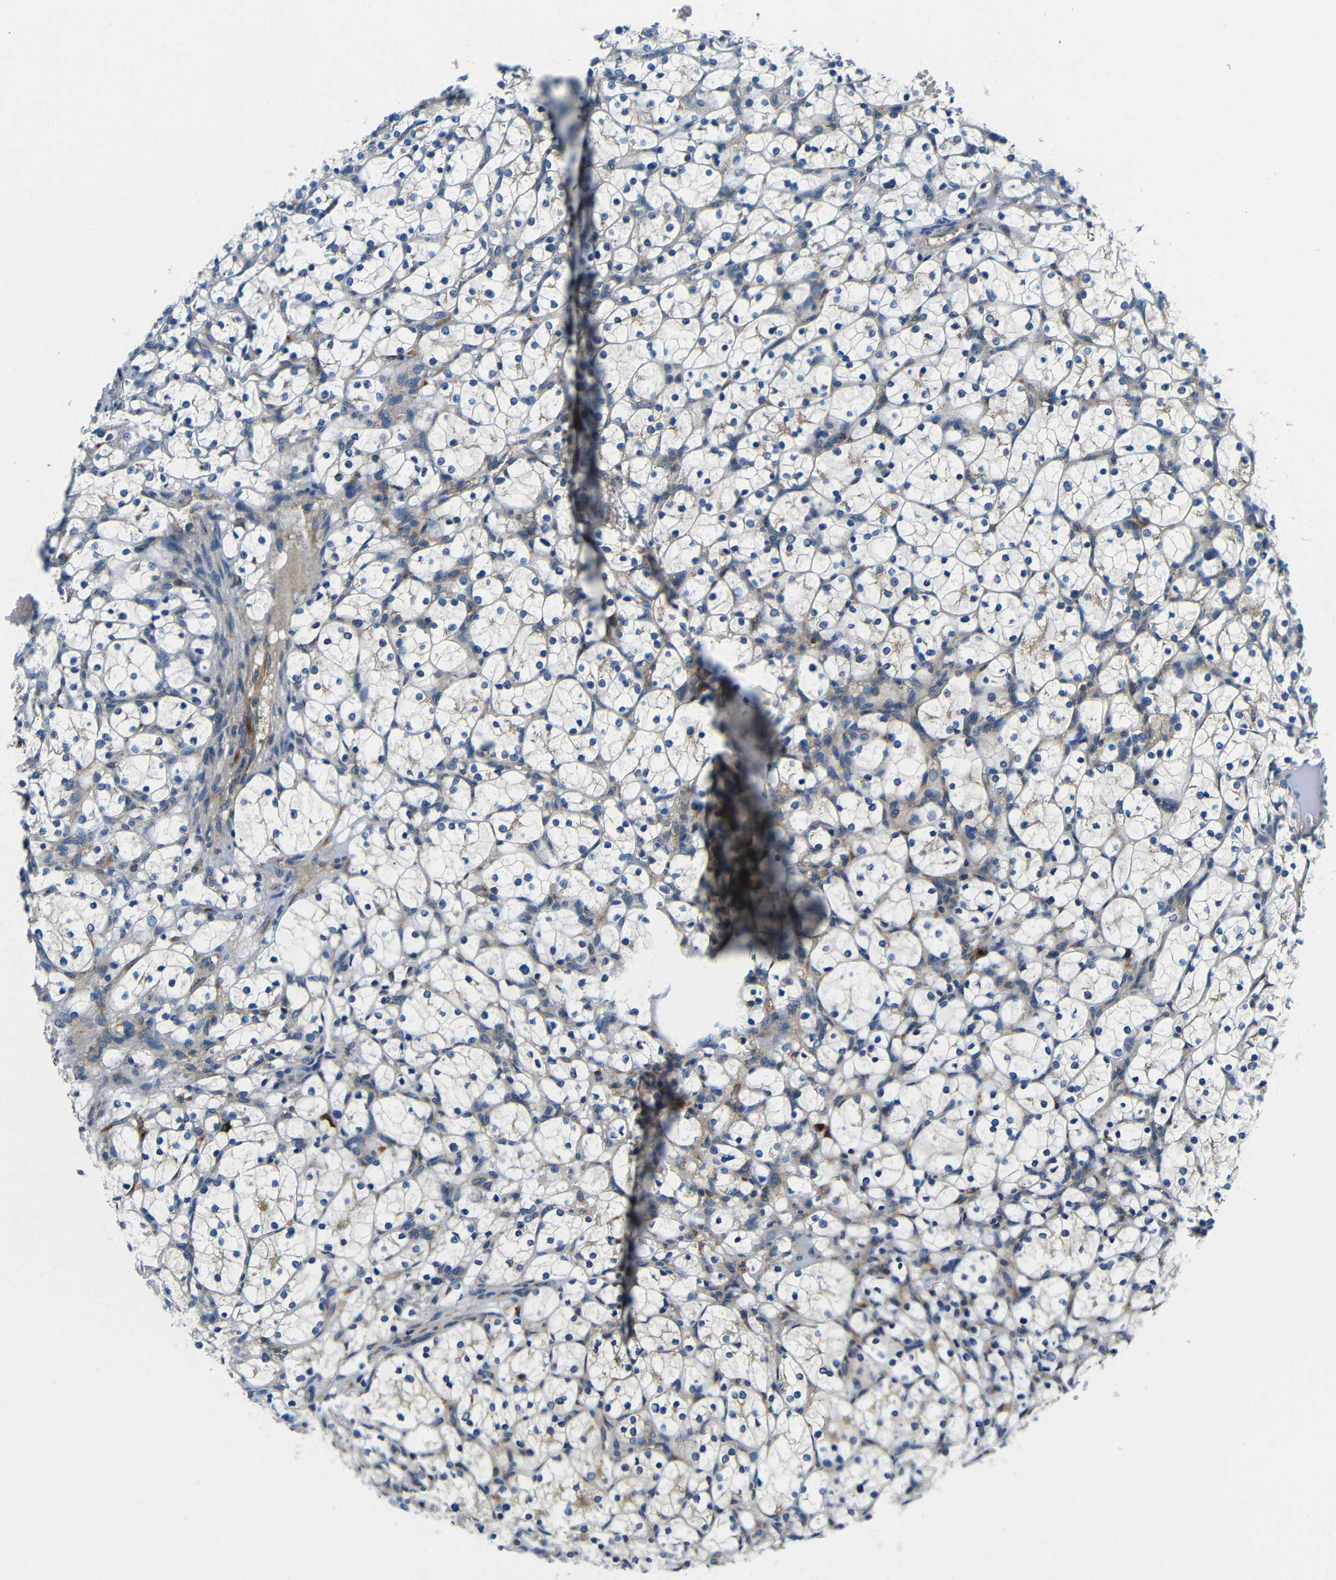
{"staining": {"intensity": "moderate", "quantity": "<25%", "location": "cytoplasmic/membranous"}, "tissue": "renal cancer", "cell_type": "Tumor cells", "image_type": "cancer", "snomed": [{"axis": "morphology", "description": "Adenocarcinoma, NOS"}, {"axis": "topography", "description": "Kidney"}], "caption": "The immunohistochemical stain labels moderate cytoplasmic/membranous positivity in tumor cells of adenocarcinoma (renal) tissue. Using DAB (brown) and hematoxylin (blue) stains, captured at high magnification using brightfield microscopy.", "gene": "USO1", "patient": {"sex": "female", "age": 69}}